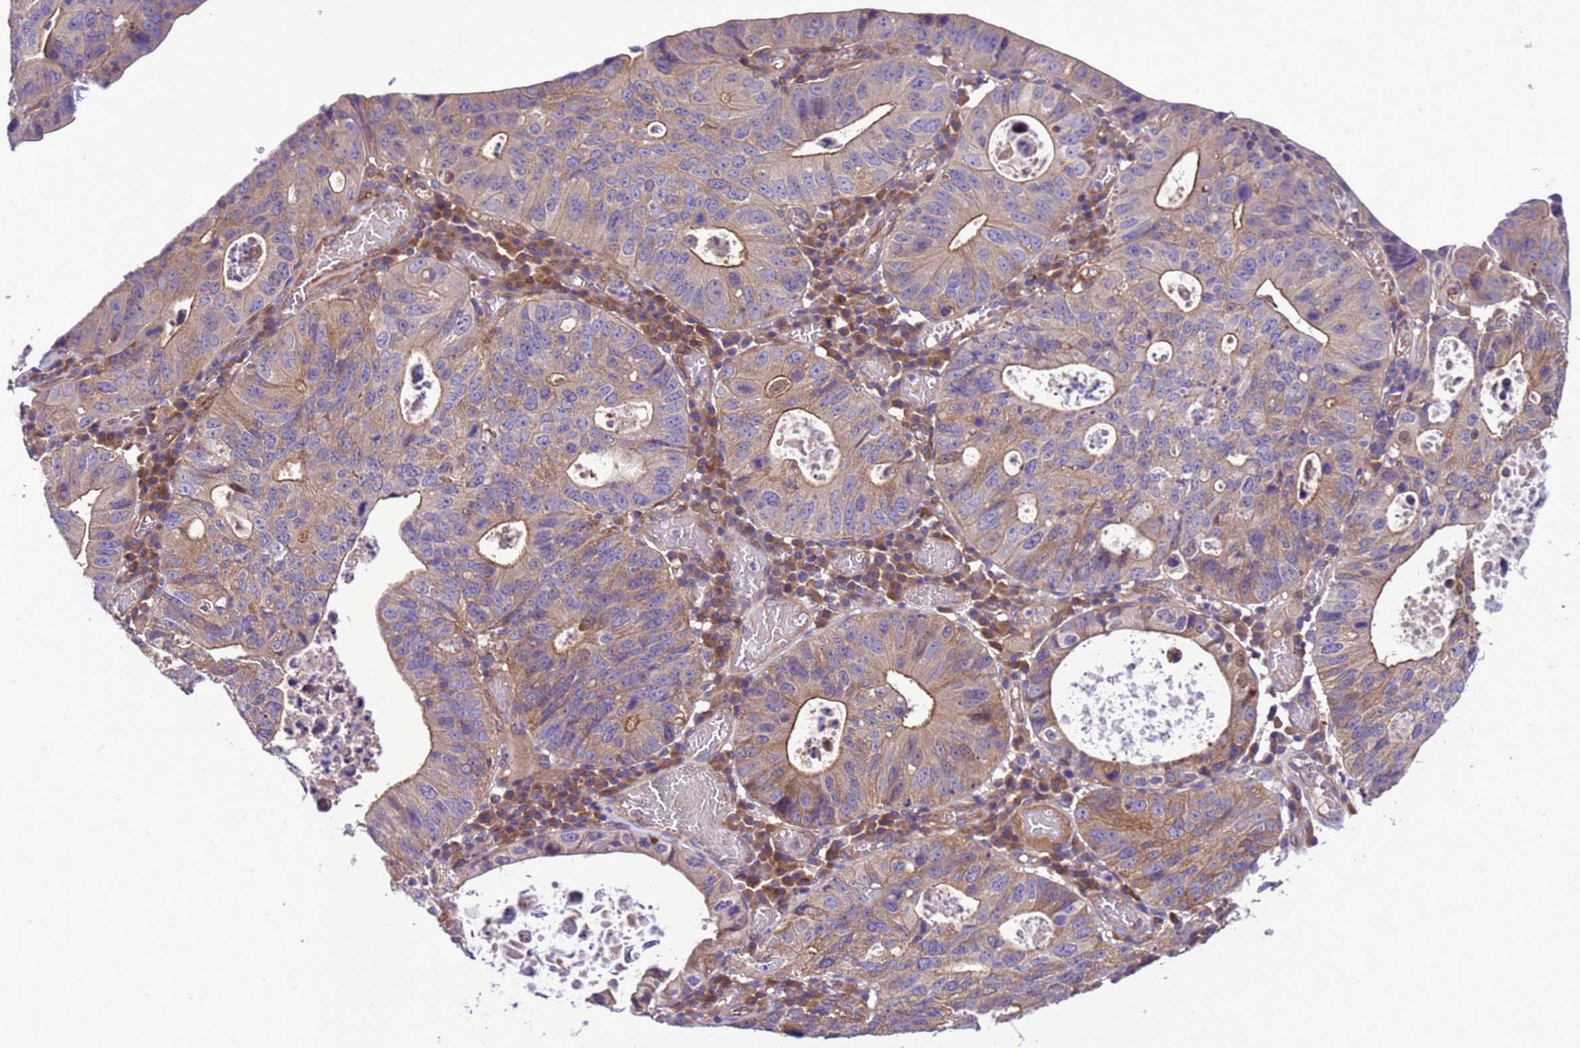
{"staining": {"intensity": "moderate", "quantity": "<25%", "location": "cytoplasmic/membranous"}, "tissue": "stomach cancer", "cell_type": "Tumor cells", "image_type": "cancer", "snomed": [{"axis": "morphology", "description": "Adenocarcinoma, NOS"}, {"axis": "topography", "description": "Stomach"}], "caption": "Stomach cancer (adenocarcinoma) tissue demonstrates moderate cytoplasmic/membranous positivity in about <25% of tumor cells, visualized by immunohistochemistry. The protein of interest is stained brown, and the nuclei are stained in blue (DAB IHC with brightfield microscopy, high magnification).", "gene": "RABEP2", "patient": {"sex": "male", "age": 59}}